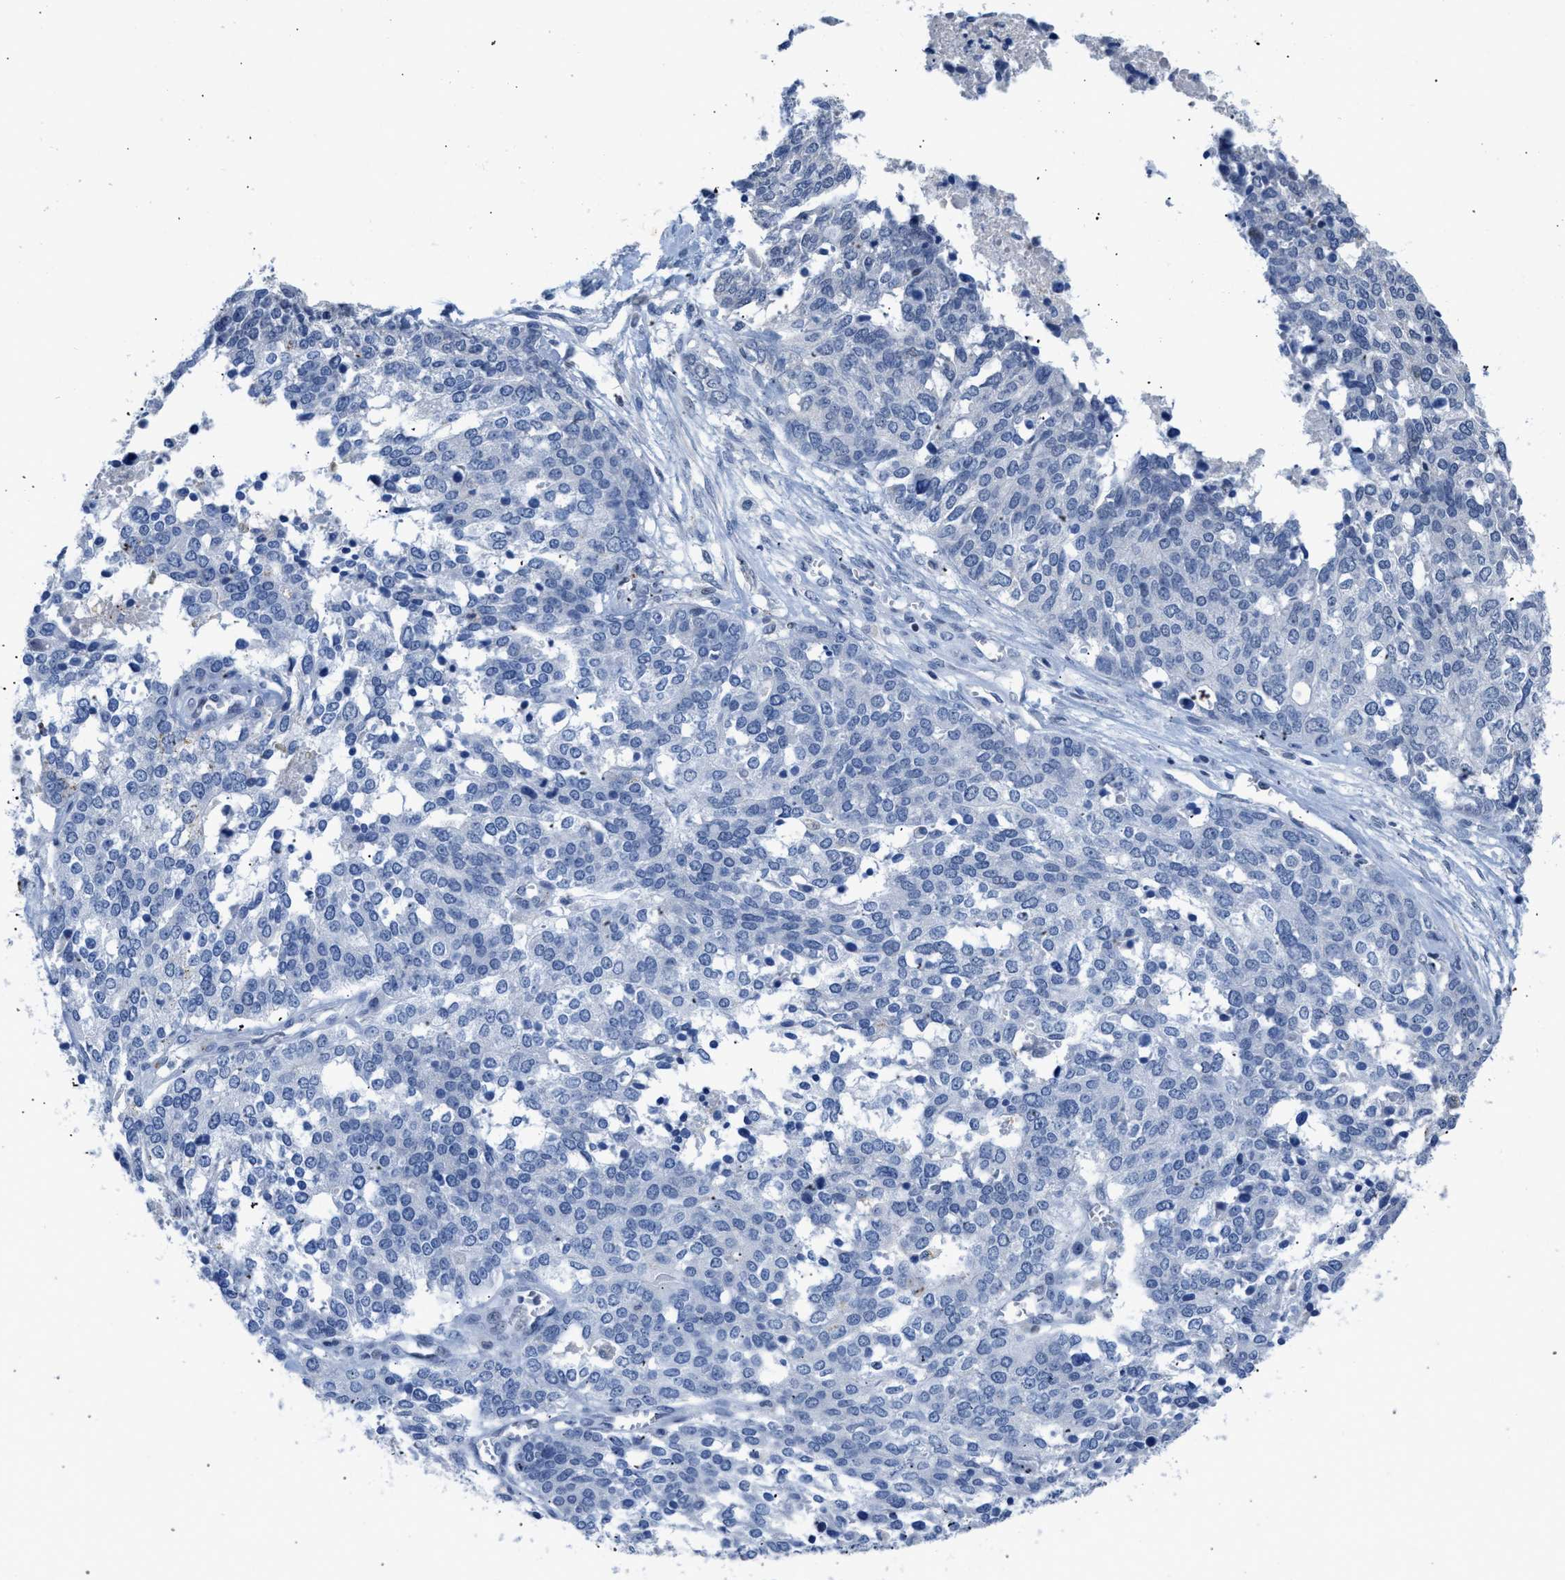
{"staining": {"intensity": "negative", "quantity": "none", "location": "none"}, "tissue": "ovarian cancer", "cell_type": "Tumor cells", "image_type": "cancer", "snomed": [{"axis": "morphology", "description": "Cystadenocarcinoma, serous, NOS"}, {"axis": "topography", "description": "Ovary"}], "caption": "The photomicrograph shows no staining of tumor cells in ovarian cancer (serous cystadenocarcinoma).", "gene": "BOLL", "patient": {"sex": "female", "age": 44}}